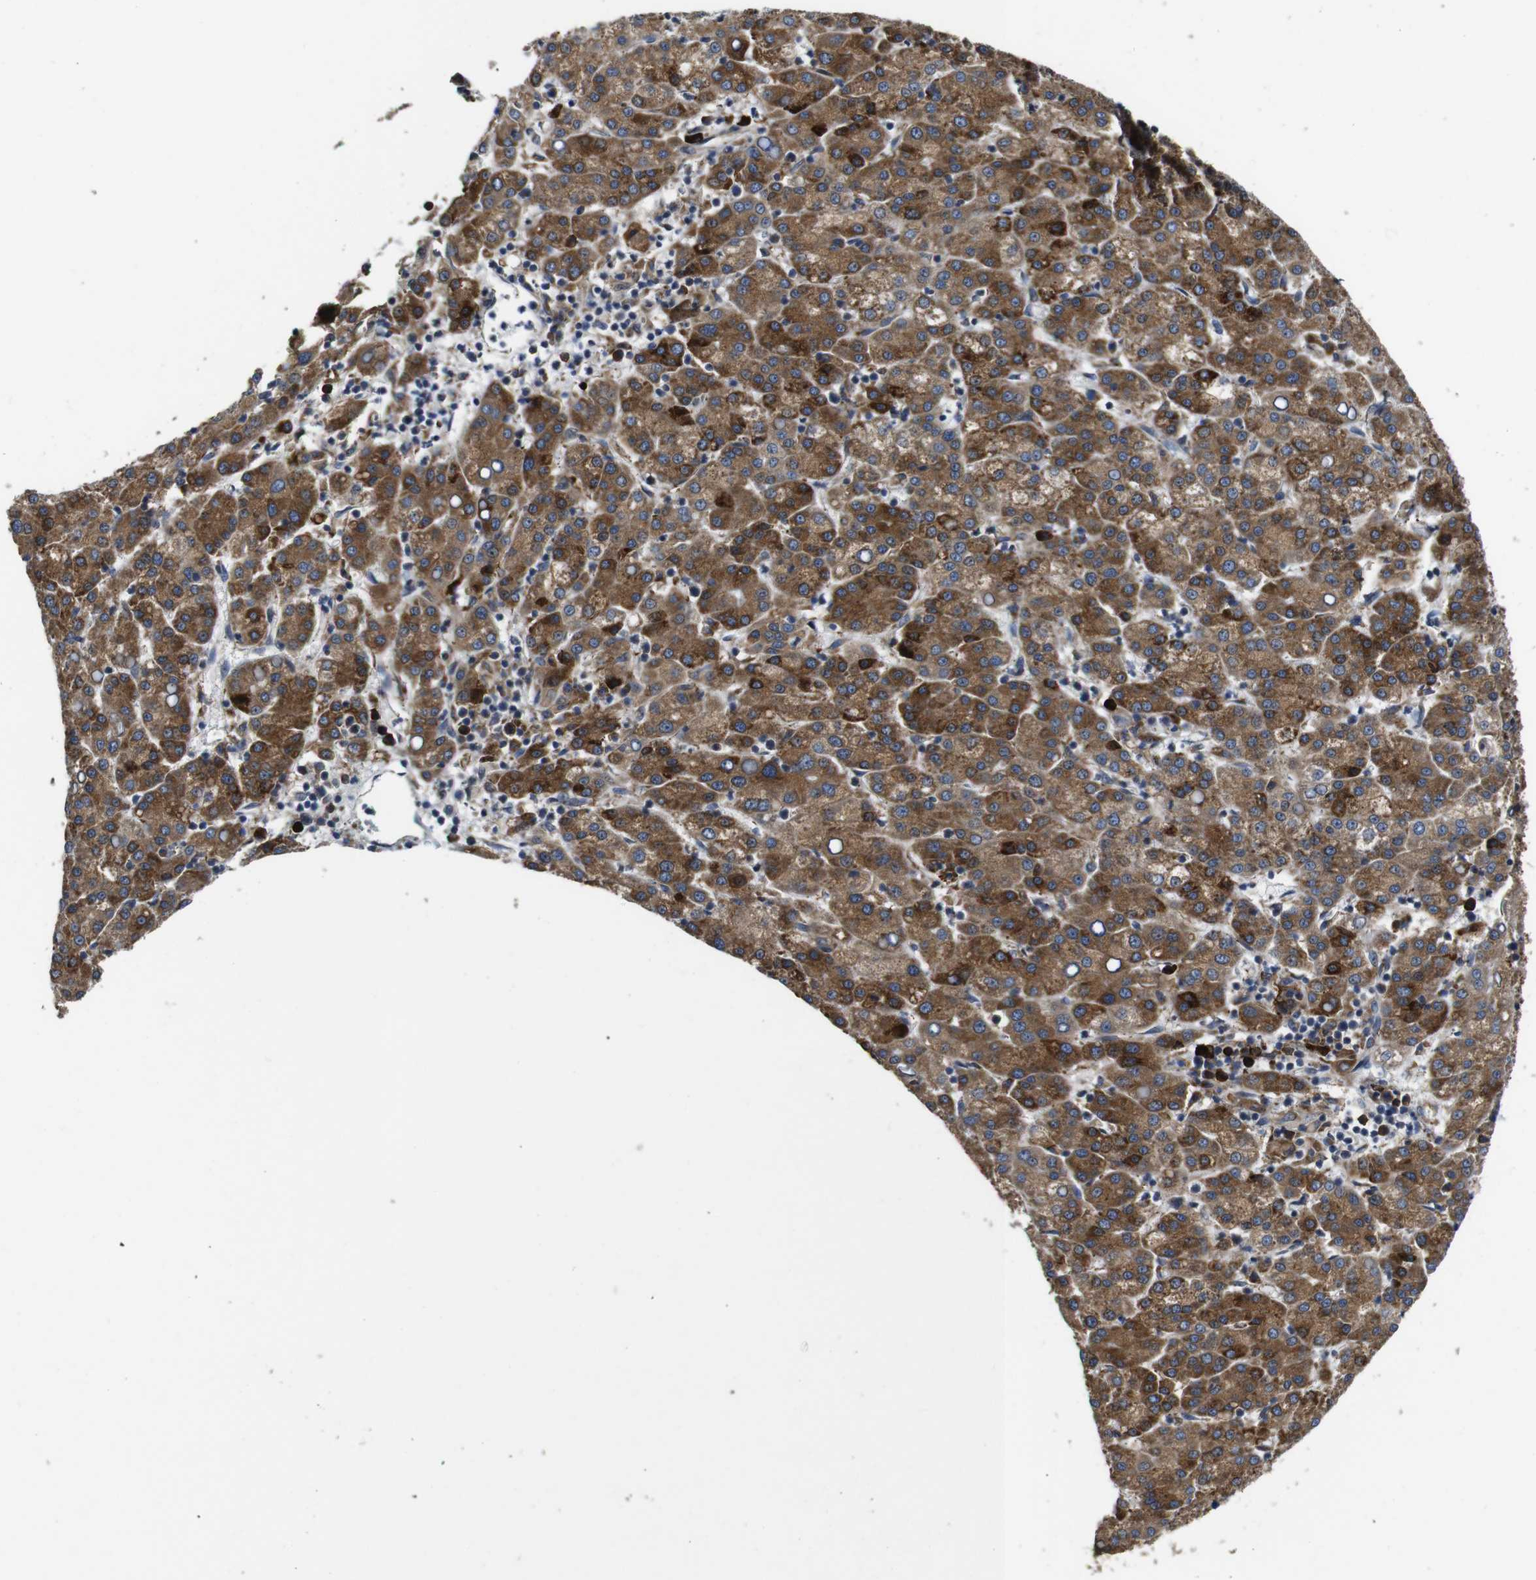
{"staining": {"intensity": "moderate", "quantity": ">75%", "location": "cytoplasmic/membranous"}, "tissue": "liver cancer", "cell_type": "Tumor cells", "image_type": "cancer", "snomed": [{"axis": "morphology", "description": "Carcinoma, Hepatocellular, NOS"}, {"axis": "topography", "description": "Liver"}], "caption": "Tumor cells show medium levels of moderate cytoplasmic/membranous expression in approximately >75% of cells in human hepatocellular carcinoma (liver).", "gene": "UBE2G2", "patient": {"sex": "female", "age": 58}}